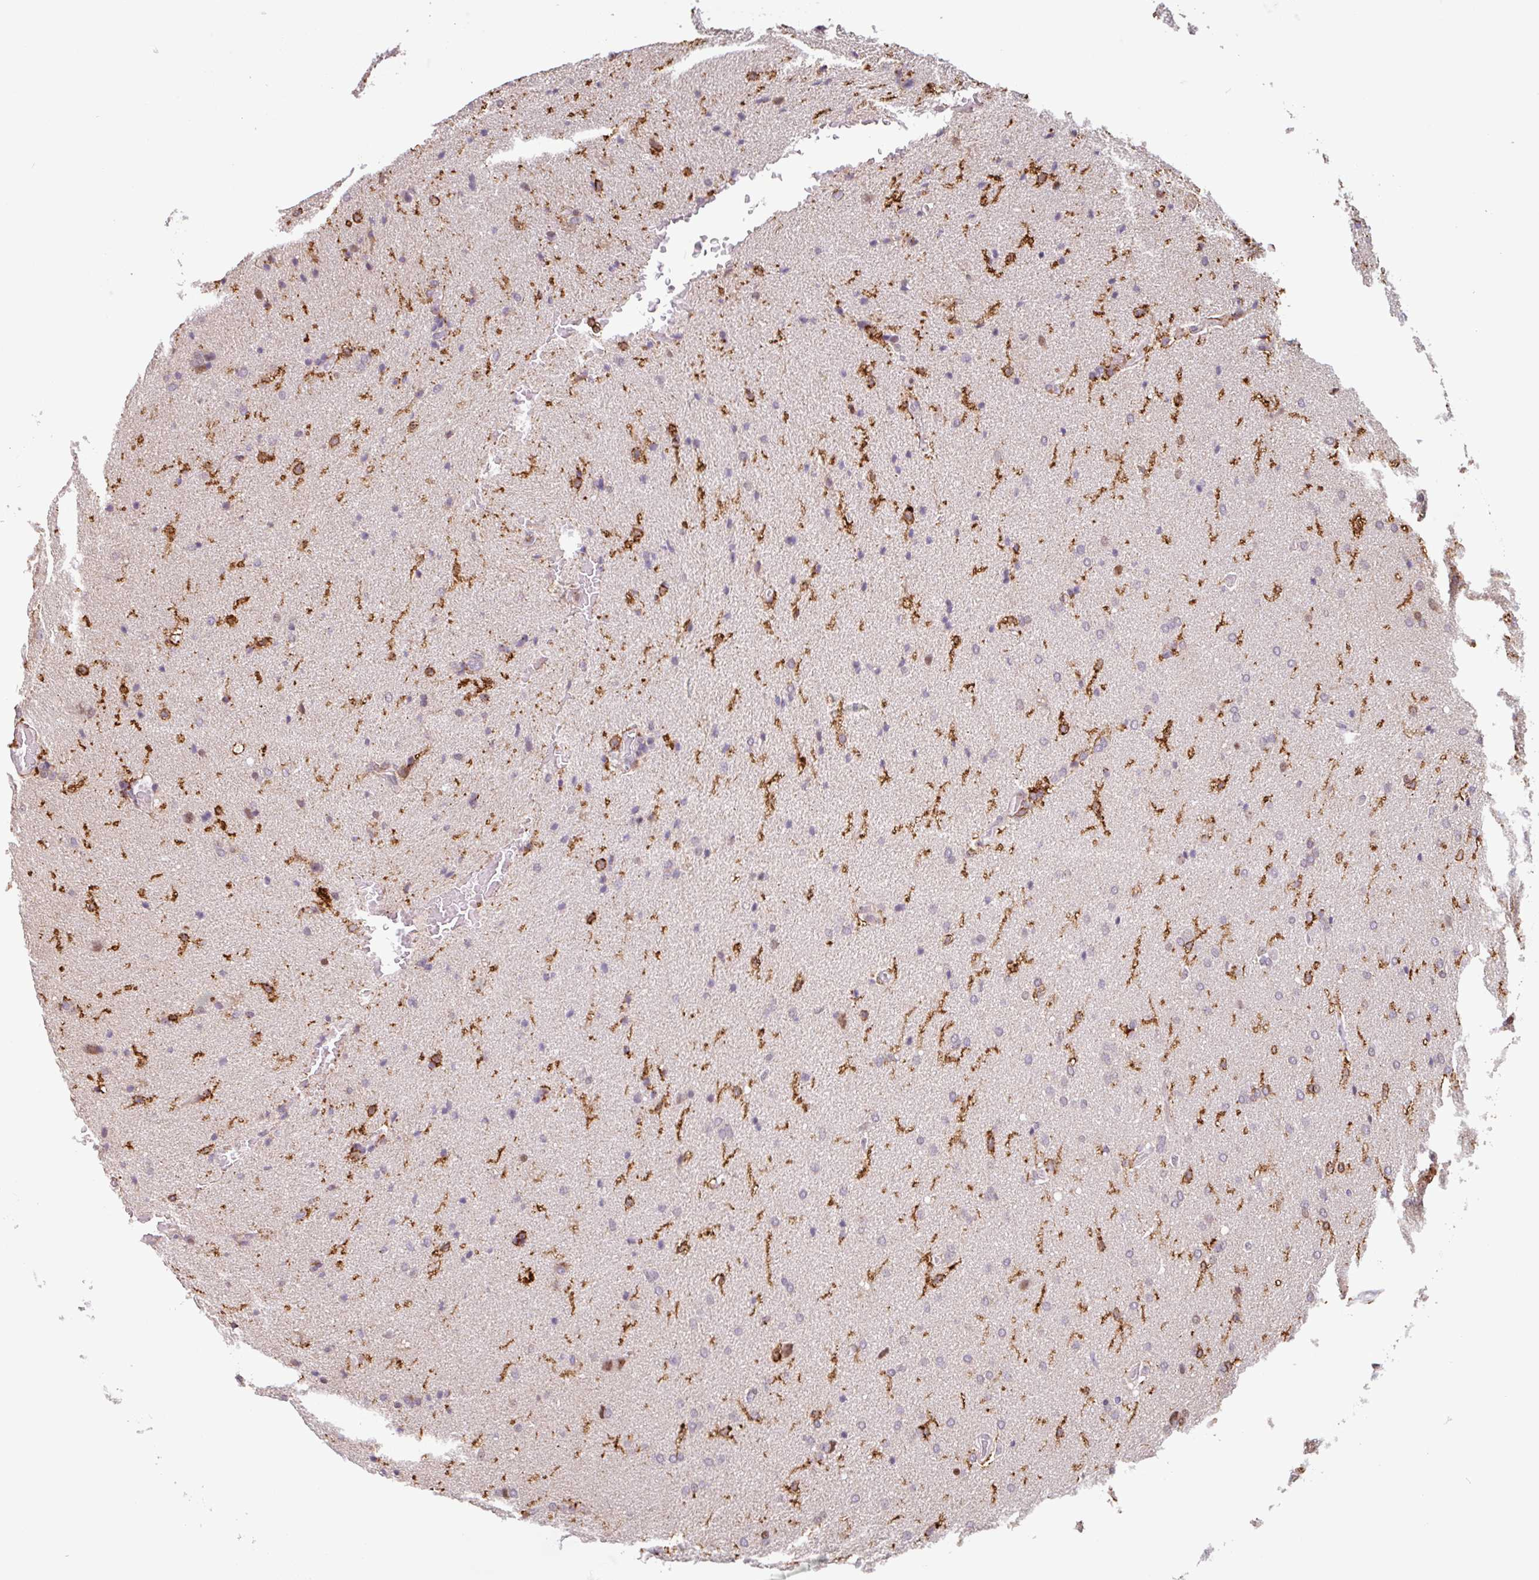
{"staining": {"intensity": "negative", "quantity": "none", "location": "none"}, "tissue": "glioma", "cell_type": "Tumor cells", "image_type": "cancer", "snomed": [{"axis": "morphology", "description": "Glioma, malignant, High grade"}, {"axis": "topography", "description": "Brain"}], "caption": "Immunohistochemical staining of glioma shows no significant positivity in tumor cells. The staining was performed using DAB (3,3'-diaminobenzidine) to visualize the protein expression in brown, while the nuclei were stained in blue with hematoxylin (Magnification: 20x).", "gene": "TMEM119", "patient": {"sex": "male", "age": 56}}